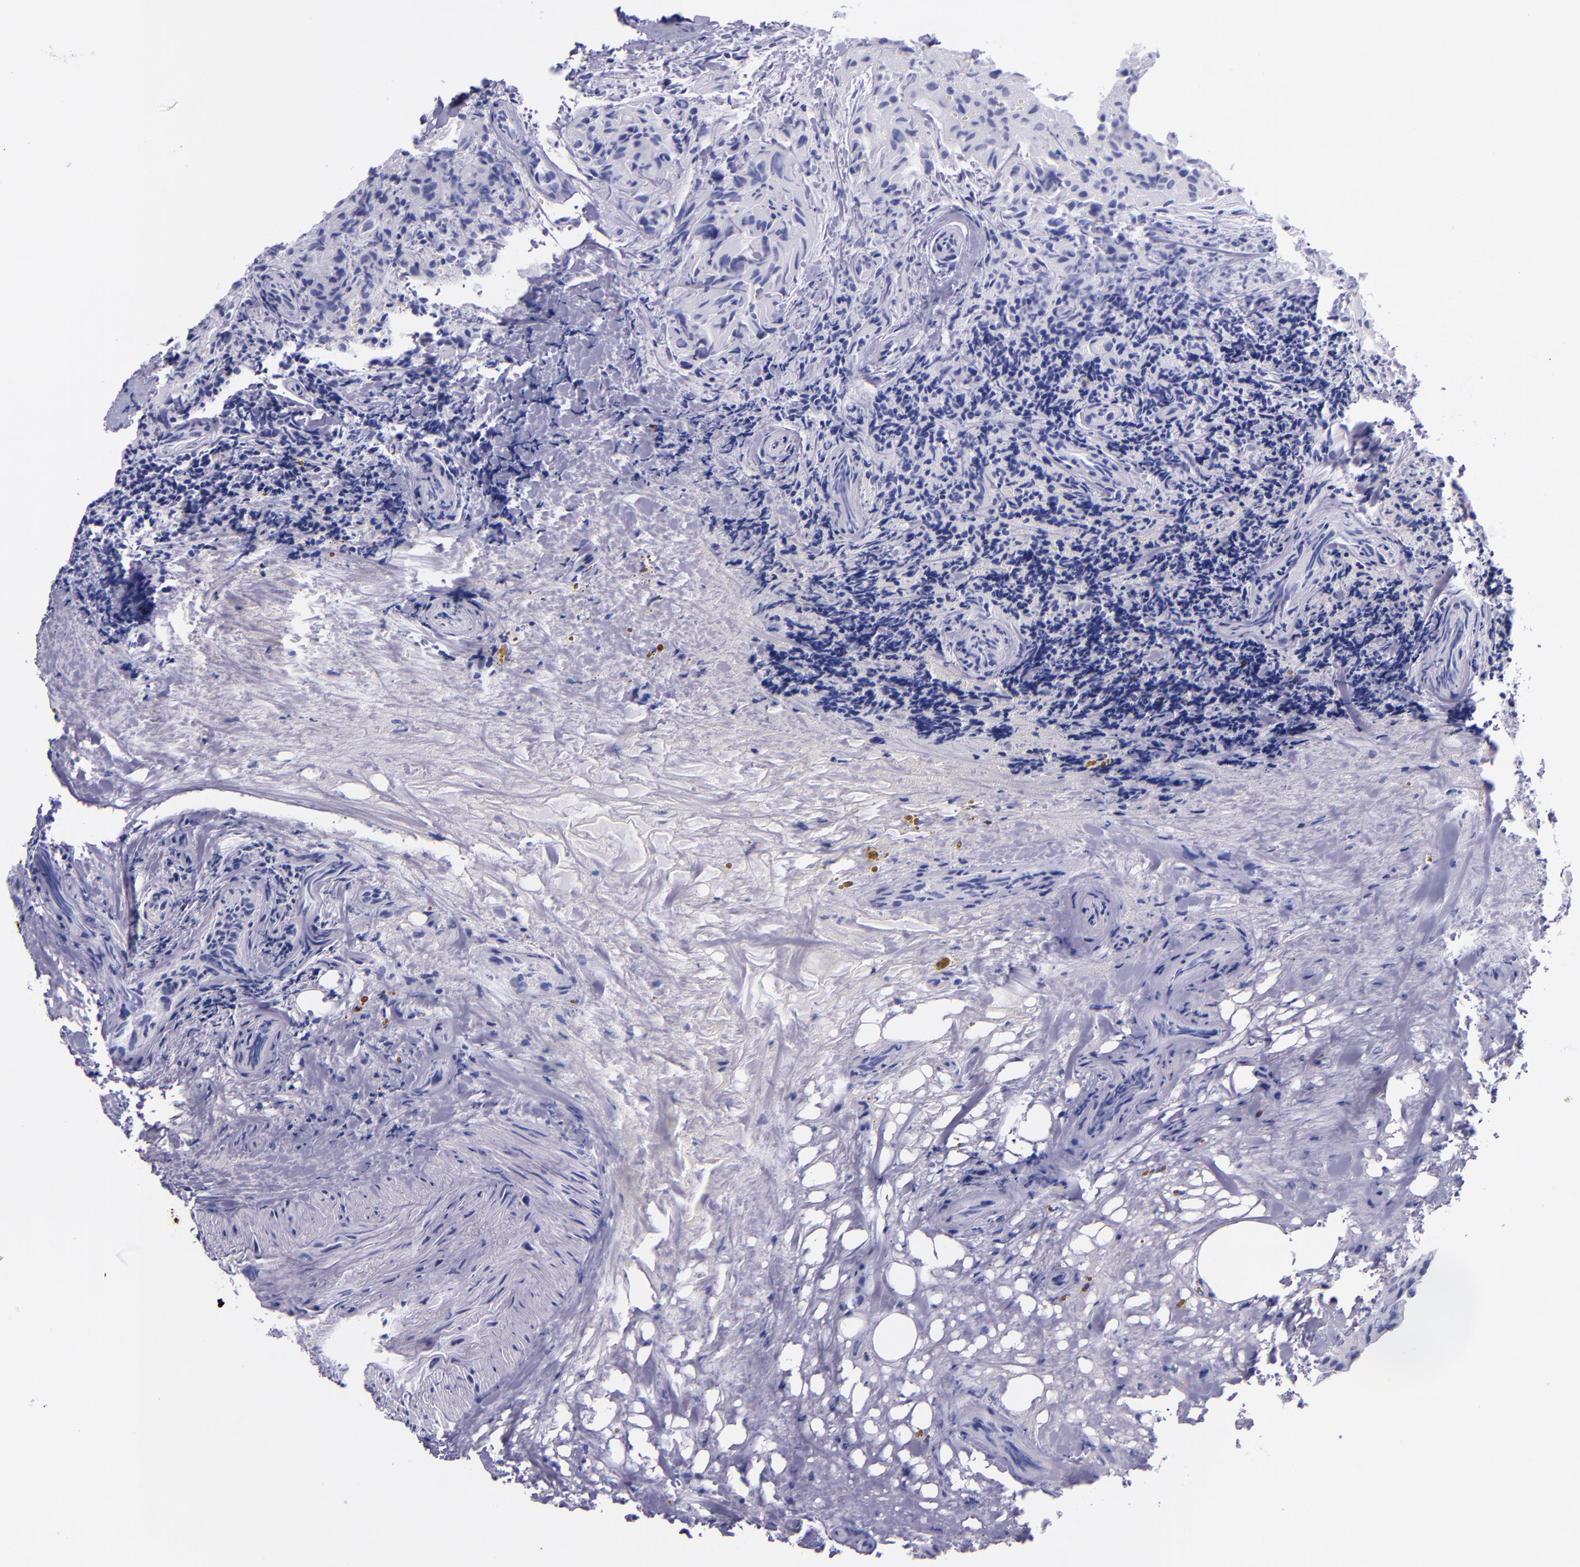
{"staining": {"intensity": "negative", "quantity": "none", "location": "none"}, "tissue": "thyroid cancer", "cell_type": "Tumor cells", "image_type": "cancer", "snomed": [{"axis": "morphology", "description": "Papillary adenocarcinoma, NOS"}, {"axis": "topography", "description": "Thyroid gland"}], "caption": "Protein analysis of thyroid papillary adenocarcinoma demonstrates no significant positivity in tumor cells.", "gene": "MBP", "patient": {"sex": "female", "age": 71}}